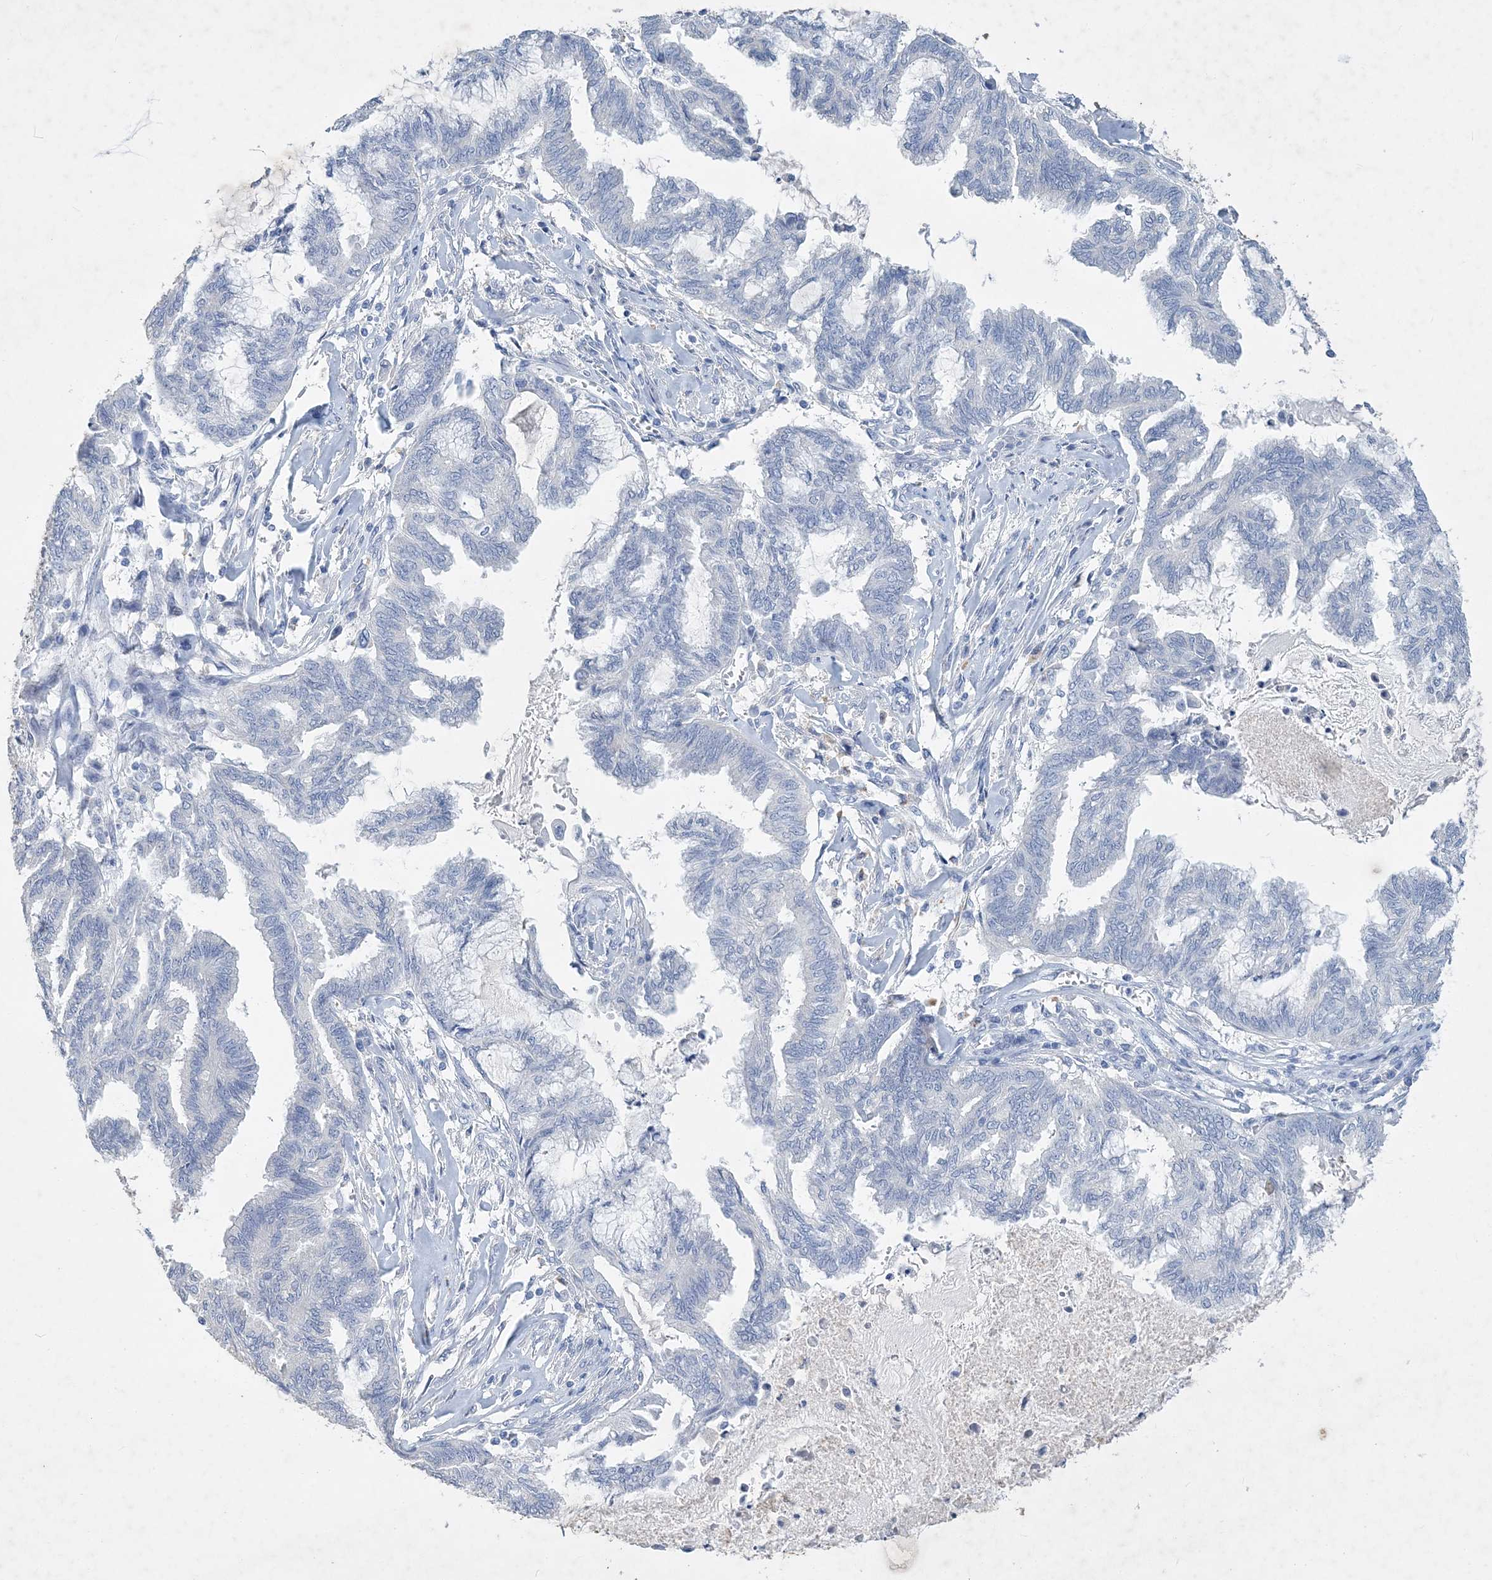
{"staining": {"intensity": "negative", "quantity": "none", "location": "none"}, "tissue": "endometrial cancer", "cell_type": "Tumor cells", "image_type": "cancer", "snomed": [{"axis": "morphology", "description": "Adenocarcinoma, NOS"}, {"axis": "topography", "description": "Endometrium"}], "caption": "The IHC micrograph has no significant expression in tumor cells of endometrial cancer tissue.", "gene": "COPS8", "patient": {"sex": "female", "age": 86}}